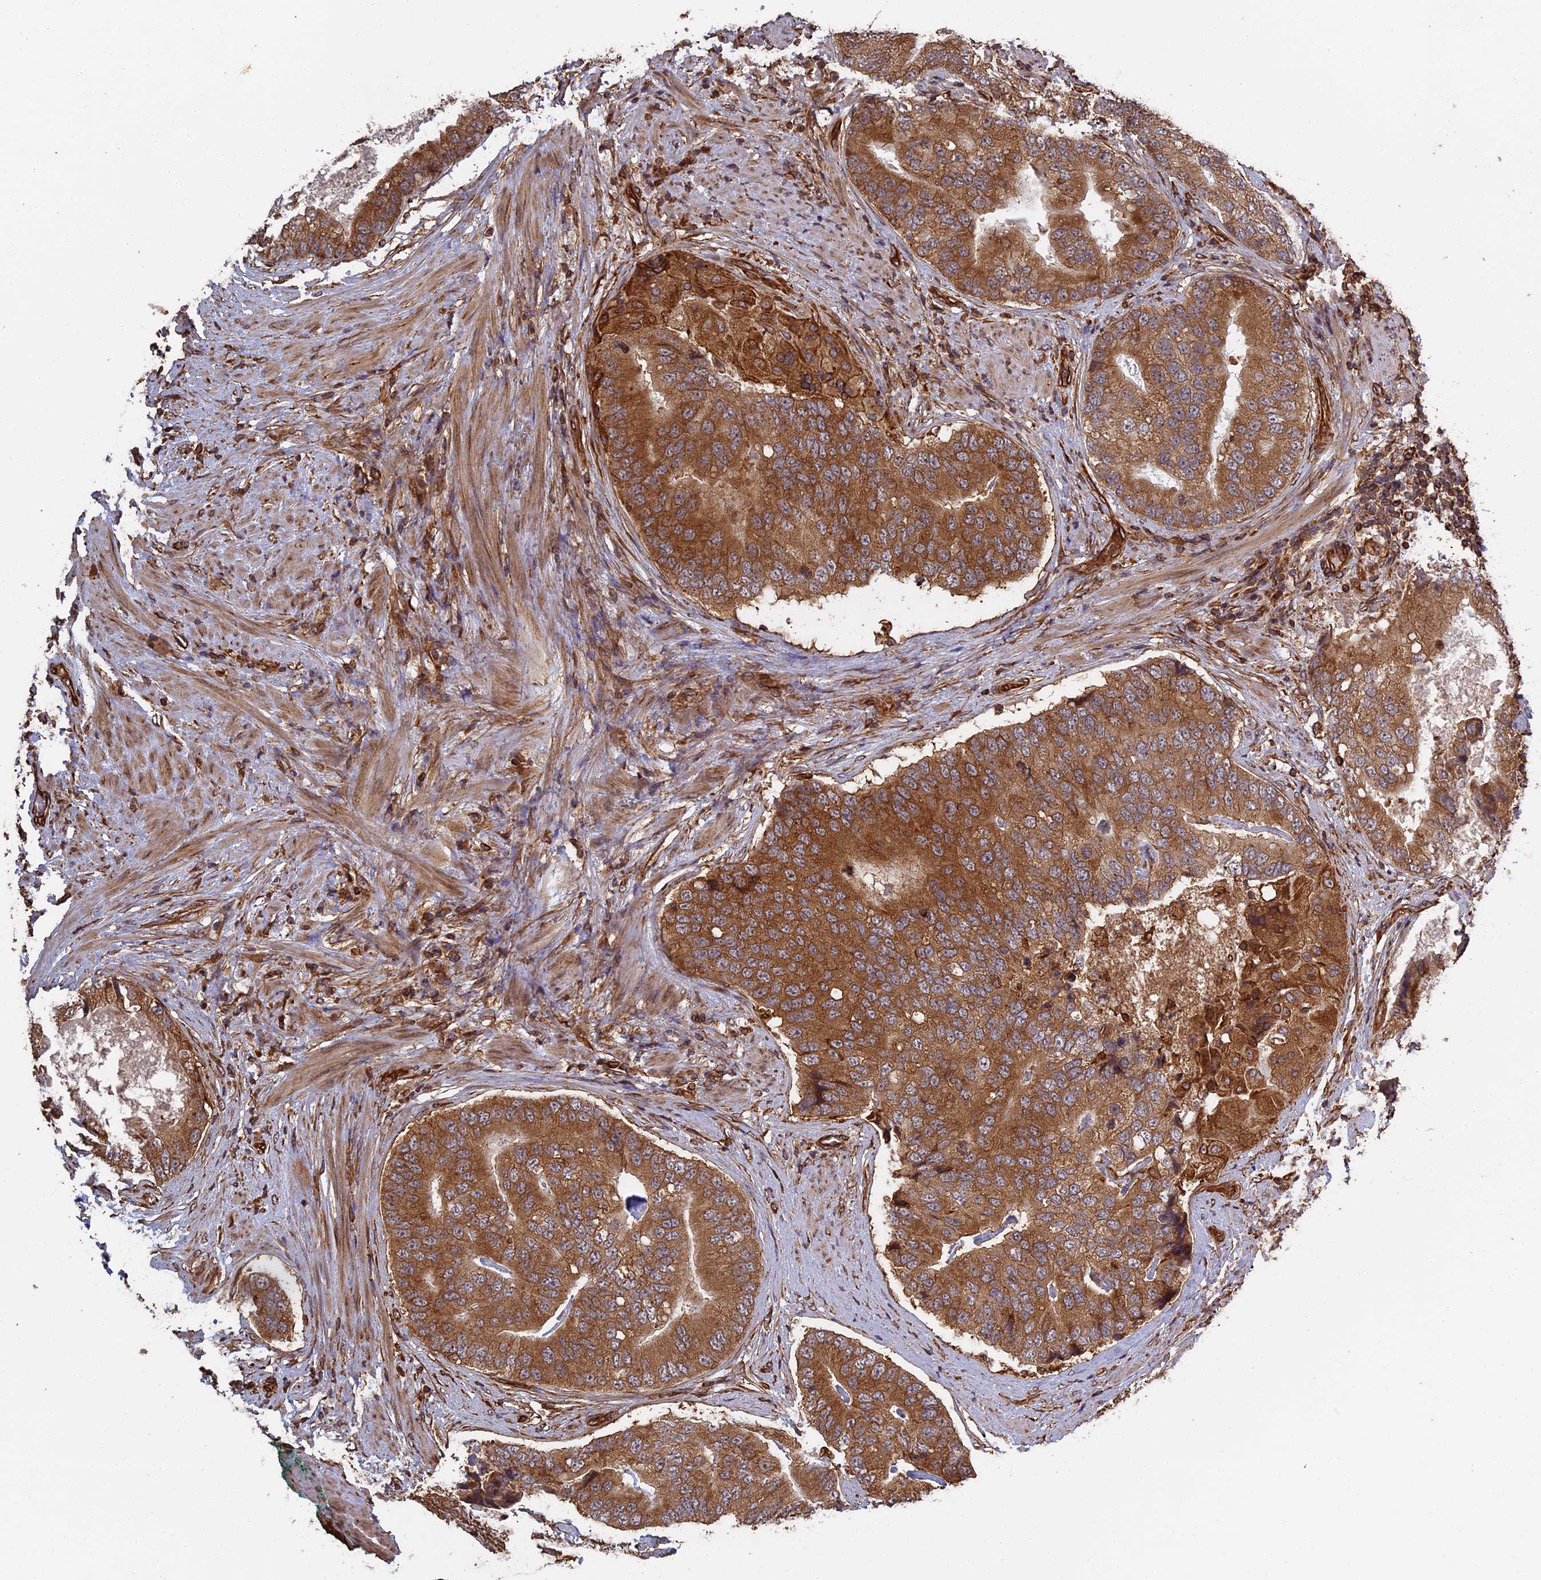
{"staining": {"intensity": "strong", "quantity": ">75%", "location": "cytoplasmic/membranous"}, "tissue": "prostate cancer", "cell_type": "Tumor cells", "image_type": "cancer", "snomed": [{"axis": "morphology", "description": "Adenocarcinoma, High grade"}, {"axis": "topography", "description": "Prostate"}], "caption": "Adenocarcinoma (high-grade) (prostate) was stained to show a protein in brown. There is high levels of strong cytoplasmic/membranous staining in approximately >75% of tumor cells.", "gene": "CCDC124", "patient": {"sex": "male", "age": 70}}